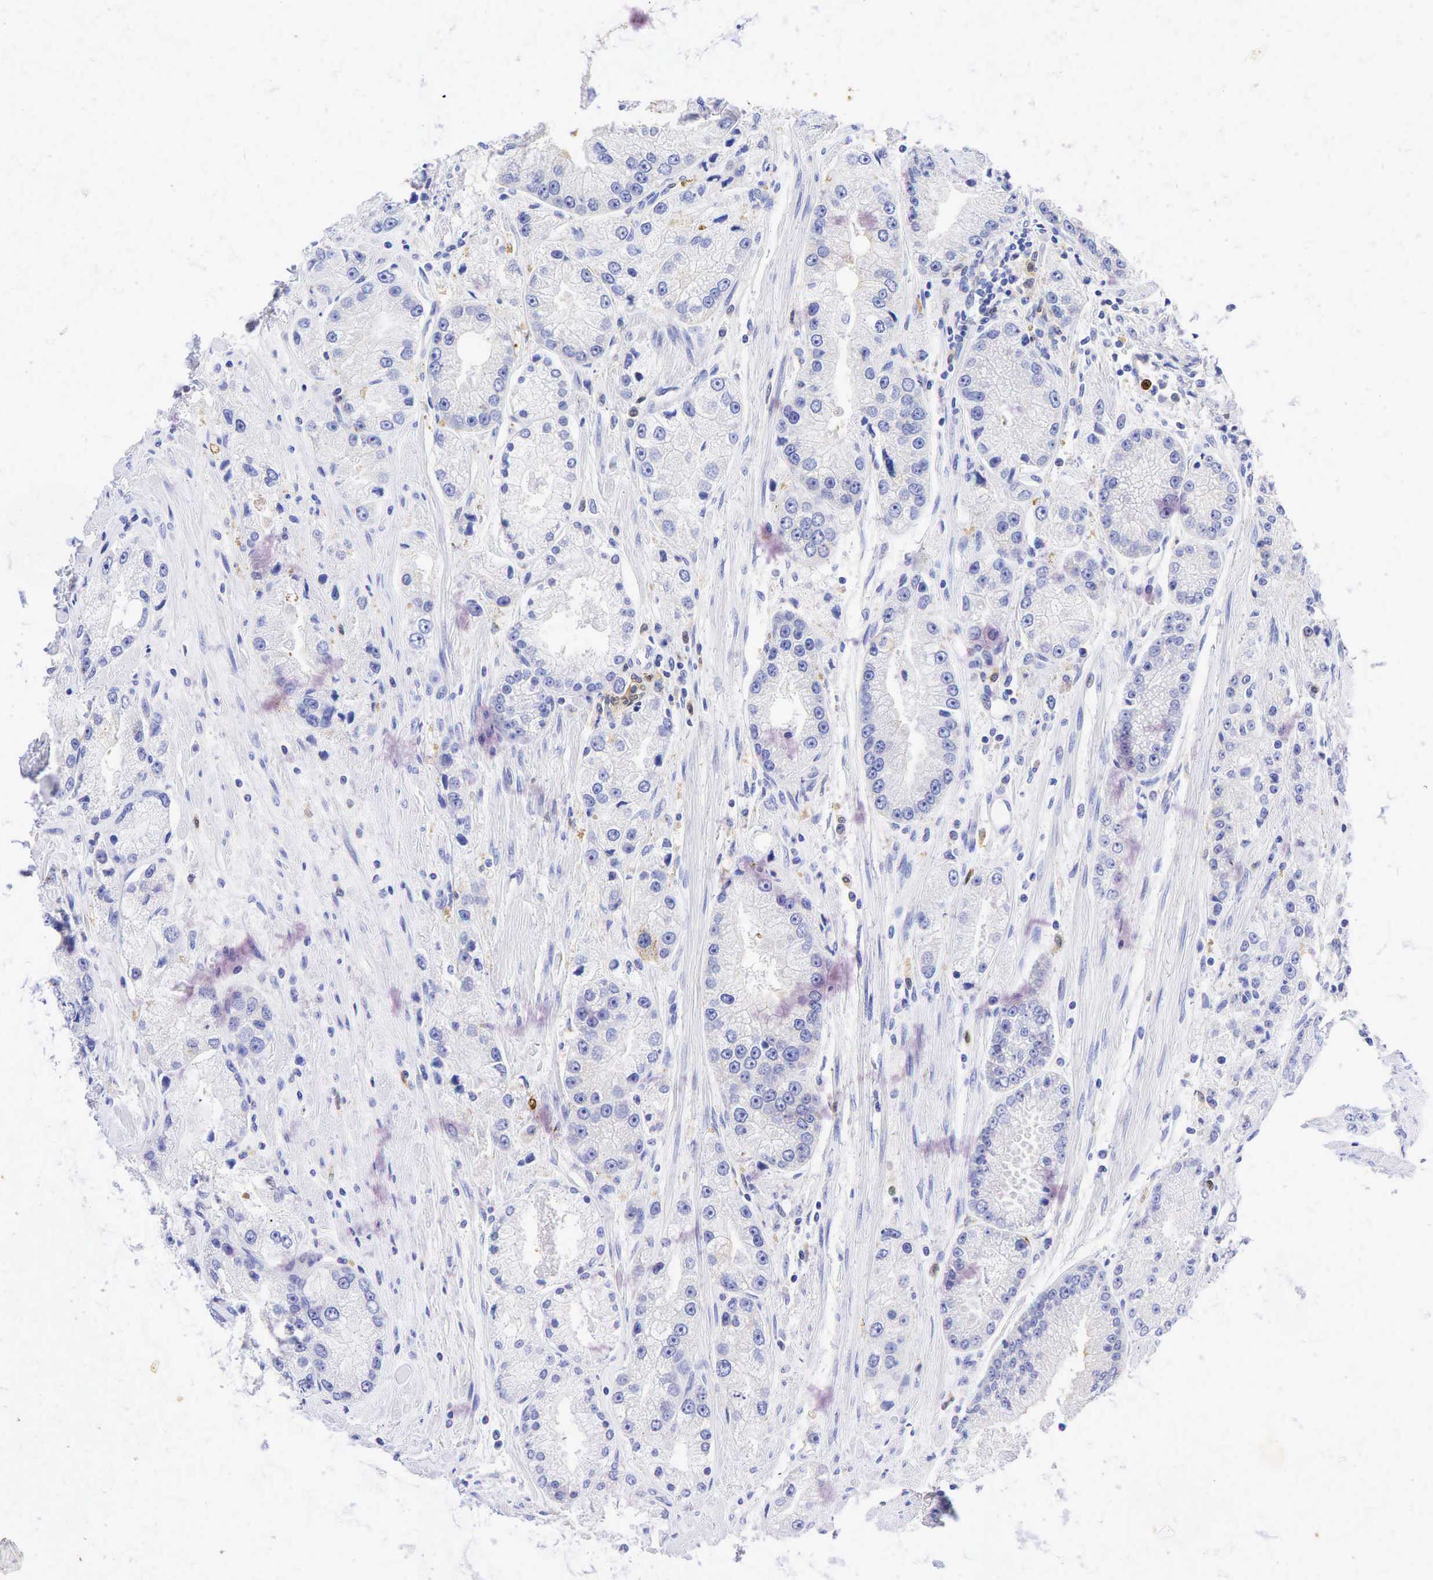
{"staining": {"intensity": "negative", "quantity": "none", "location": "none"}, "tissue": "prostate cancer", "cell_type": "Tumor cells", "image_type": "cancer", "snomed": [{"axis": "morphology", "description": "Adenocarcinoma, Medium grade"}, {"axis": "topography", "description": "Prostate"}], "caption": "The immunohistochemistry image has no significant positivity in tumor cells of prostate cancer (medium-grade adenocarcinoma) tissue.", "gene": "TNFRSF8", "patient": {"sex": "male", "age": 72}}